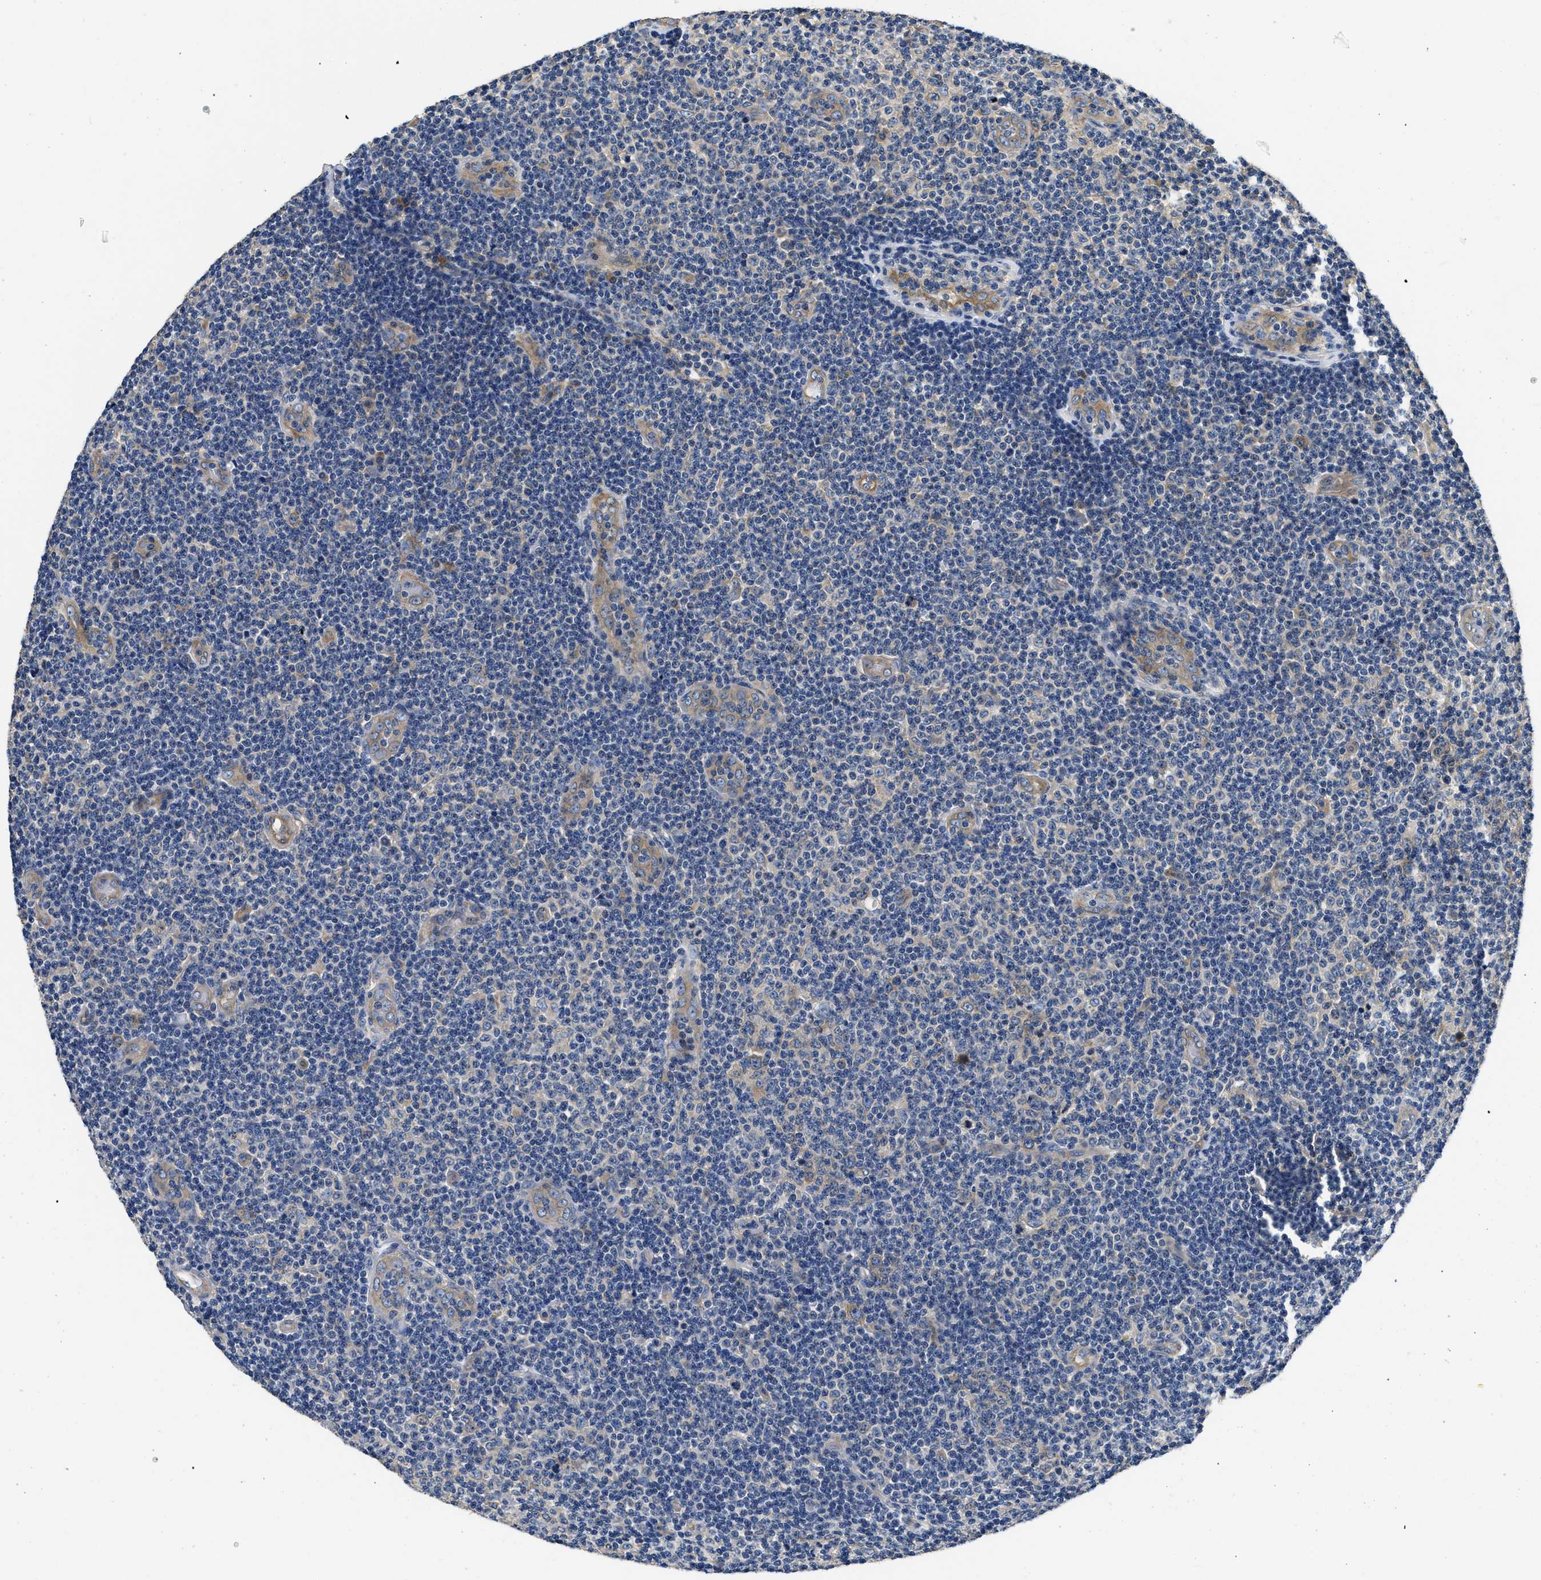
{"staining": {"intensity": "negative", "quantity": "none", "location": "none"}, "tissue": "lymphoma", "cell_type": "Tumor cells", "image_type": "cancer", "snomed": [{"axis": "morphology", "description": "Malignant lymphoma, non-Hodgkin's type, Low grade"}, {"axis": "topography", "description": "Lymph node"}], "caption": "The histopathology image exhibits no staining of tumor cells in malignant lymphoma, non-Hodgkin's type (low-grade).", "gene": "CSDE1", "patient": {"sex": "male", "age": 83}}